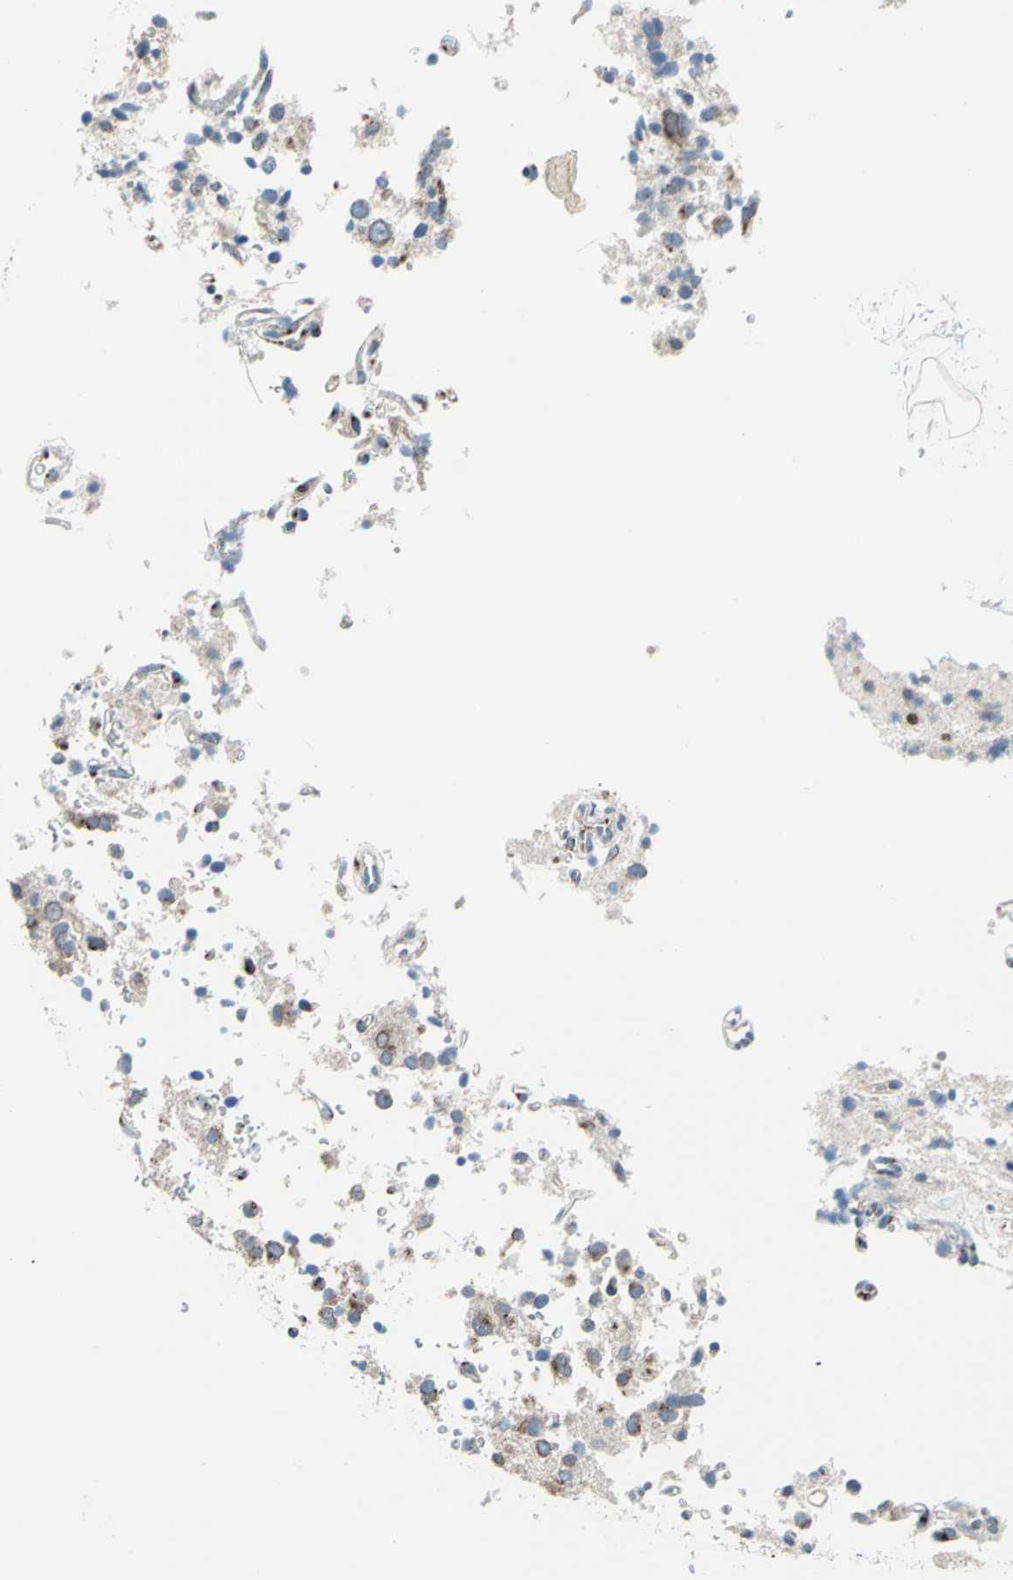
{"staining": {"intensity": "moderate", "quantity": "25%-75%", "location": "cytoplasmic/membranous"}, "tissue": "glioma", "cell_type": "Tumor cells", "image_type": "cancer", "snomed": [{"axis": "morphology", "description": "Glioma, malignant, High grade"}, {"axis": "topography", "description": "Brain"}], "caption": "The immunohistochemical stain shows moderate cytoplasmic/membranous positivity in tumor cells of glioma tissue. Nuclei are stained in blue.", "gene": "GPR3", "patient": {"sex": "male", "age": 47}}